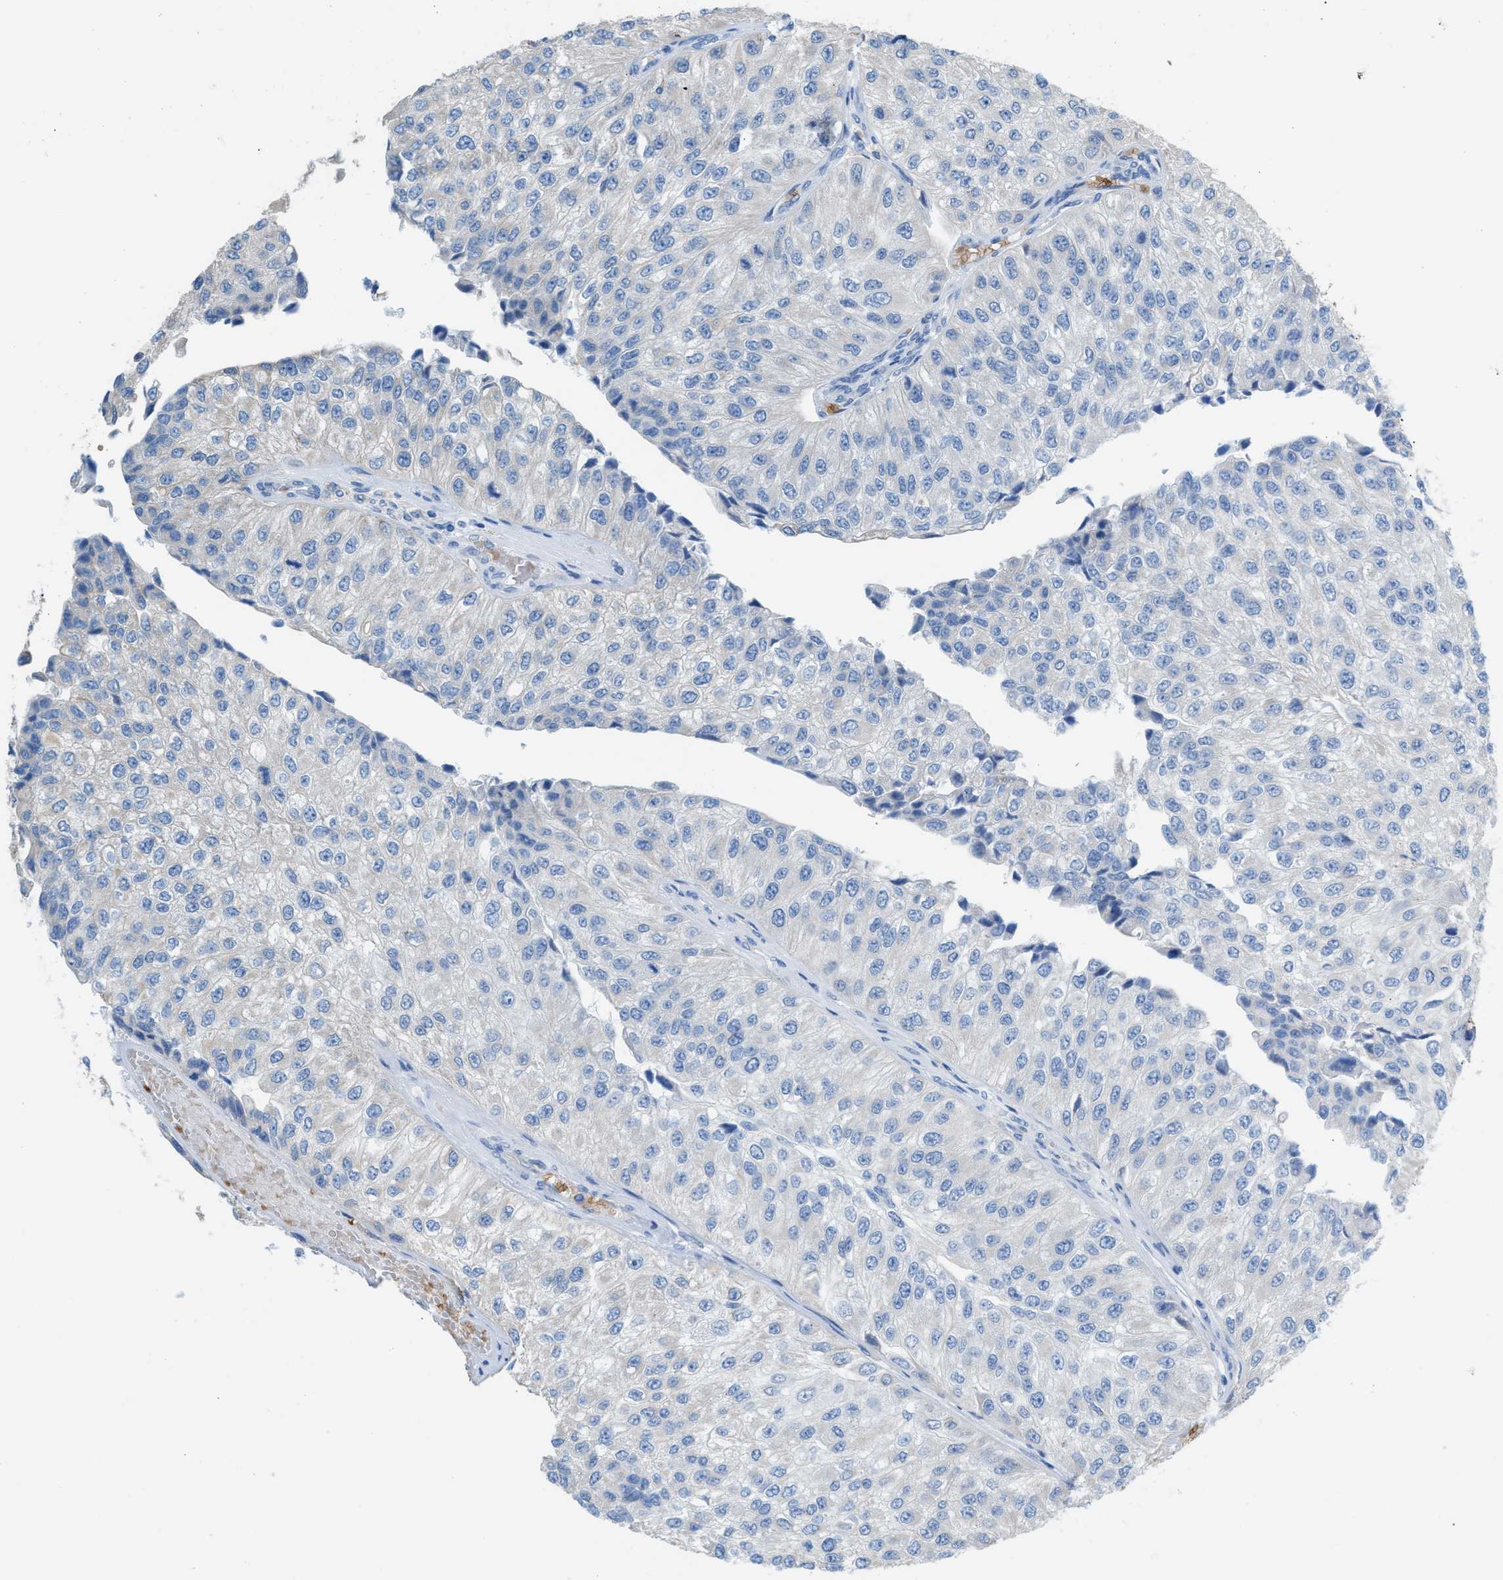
{"staining": {"intensity": "negative", "quantity": "none", "location": "none"}, "tissue": "urothelial cancer", "cell_type": "Tumor cells", "image_type": "cancer", "snomed": [{"axis": "morphology", "description": "Urothelial carcinoma, High grade"}, {"axis": "topography", "description": "Kidney"}, {"axis": "topography", "description": "Urinary bladder"}], "caption": "This is a histopathology image of immunohistochemistry staining of high-grade urothelial carcinoma, which shows no expression in tumor cells. (DAB IHC with hematoxylin counter stain).", "gene": "CA3", "patient": {"sex": "male", "age": 77}}